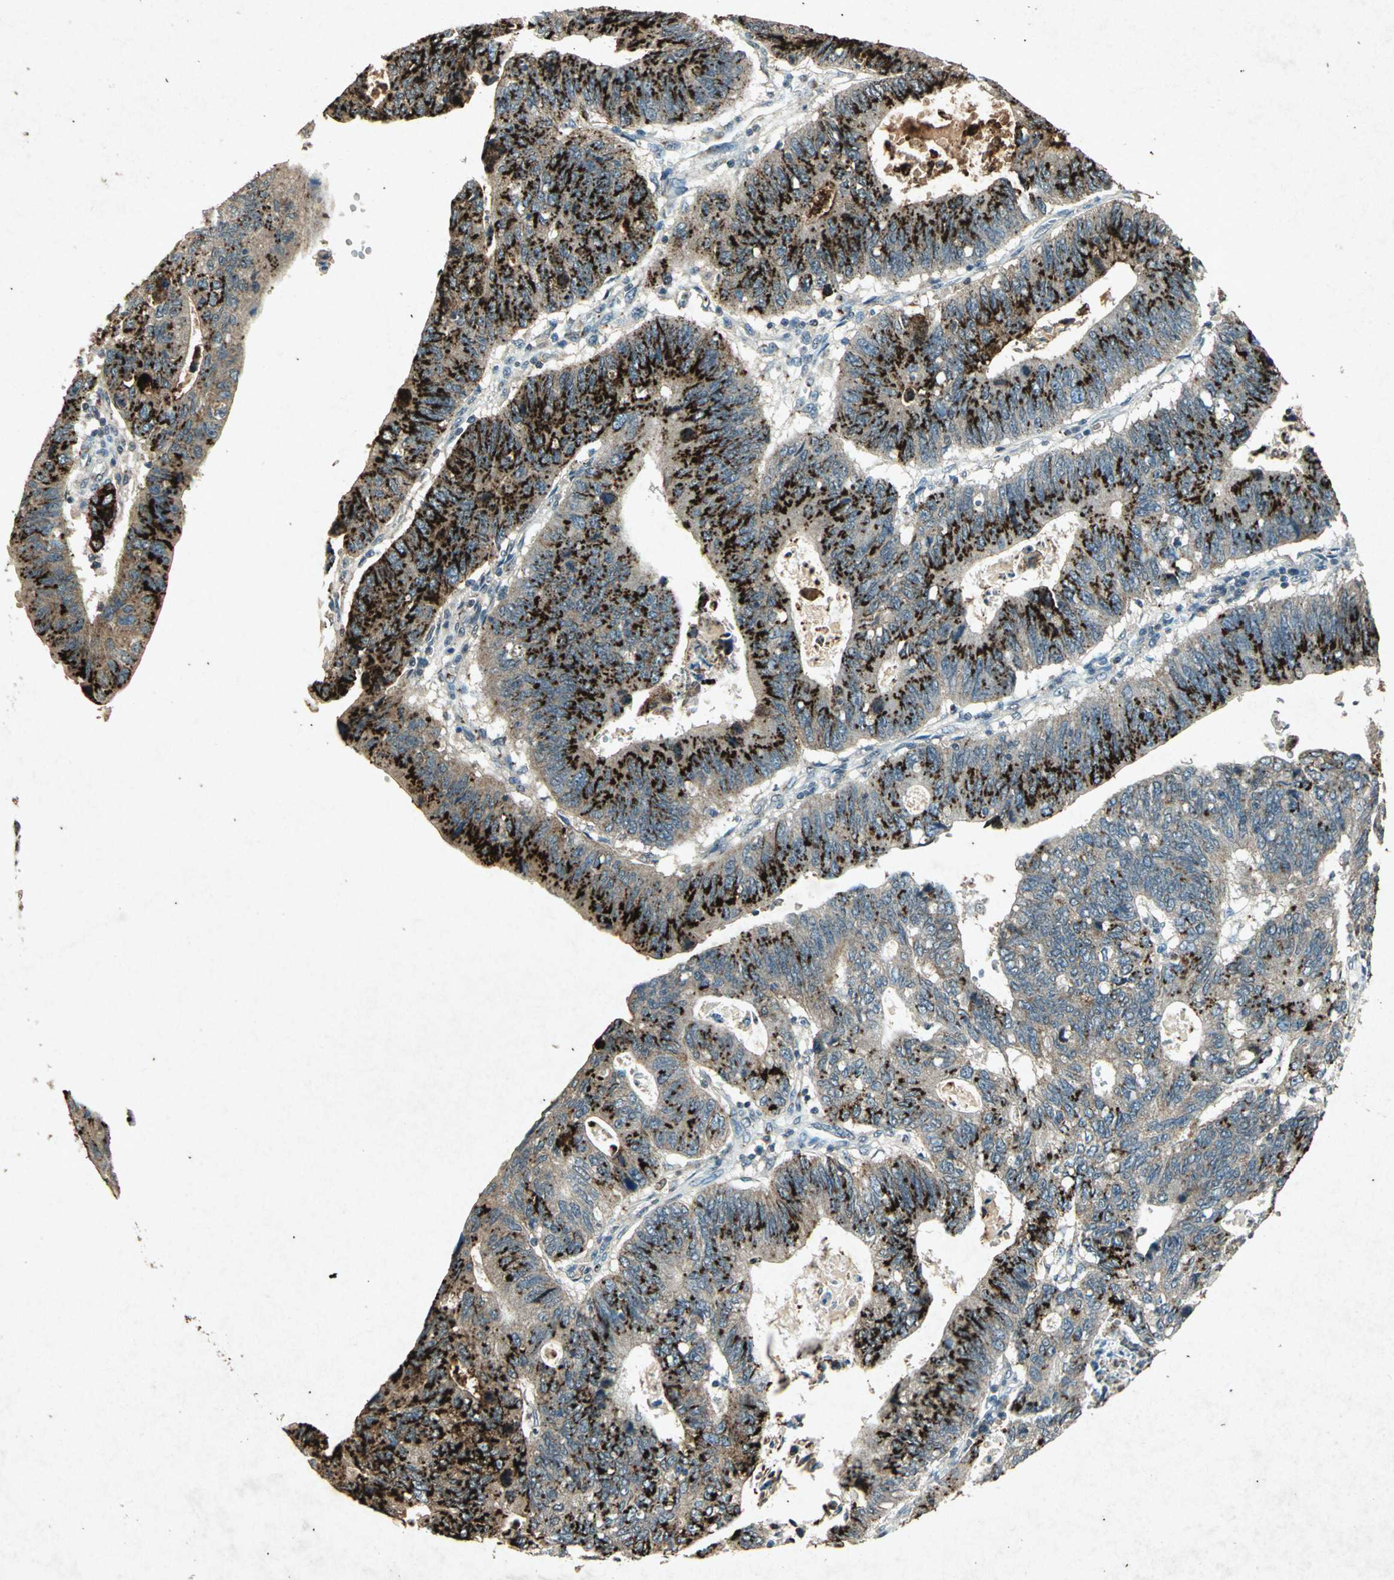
{"staining": {"intensity": "strong", "quantity": "25%-75%", "location": "cytoplasmic/membranous"}, "tissue": "stomach cancer", "cell_type": "Tumor cells", "image_type": "cancer", "snomed": [{"axis": "morphology", "description": "Adenocarcinoma, NOS"}, {"axis": "topography", "description": "Stomach"}], "caption": "Stomach cancer stained with a protein marker demonstrates strong staining in tumor cells.", "gene": "PSEN1", "patient": {"sex": "male", "age": 59}}